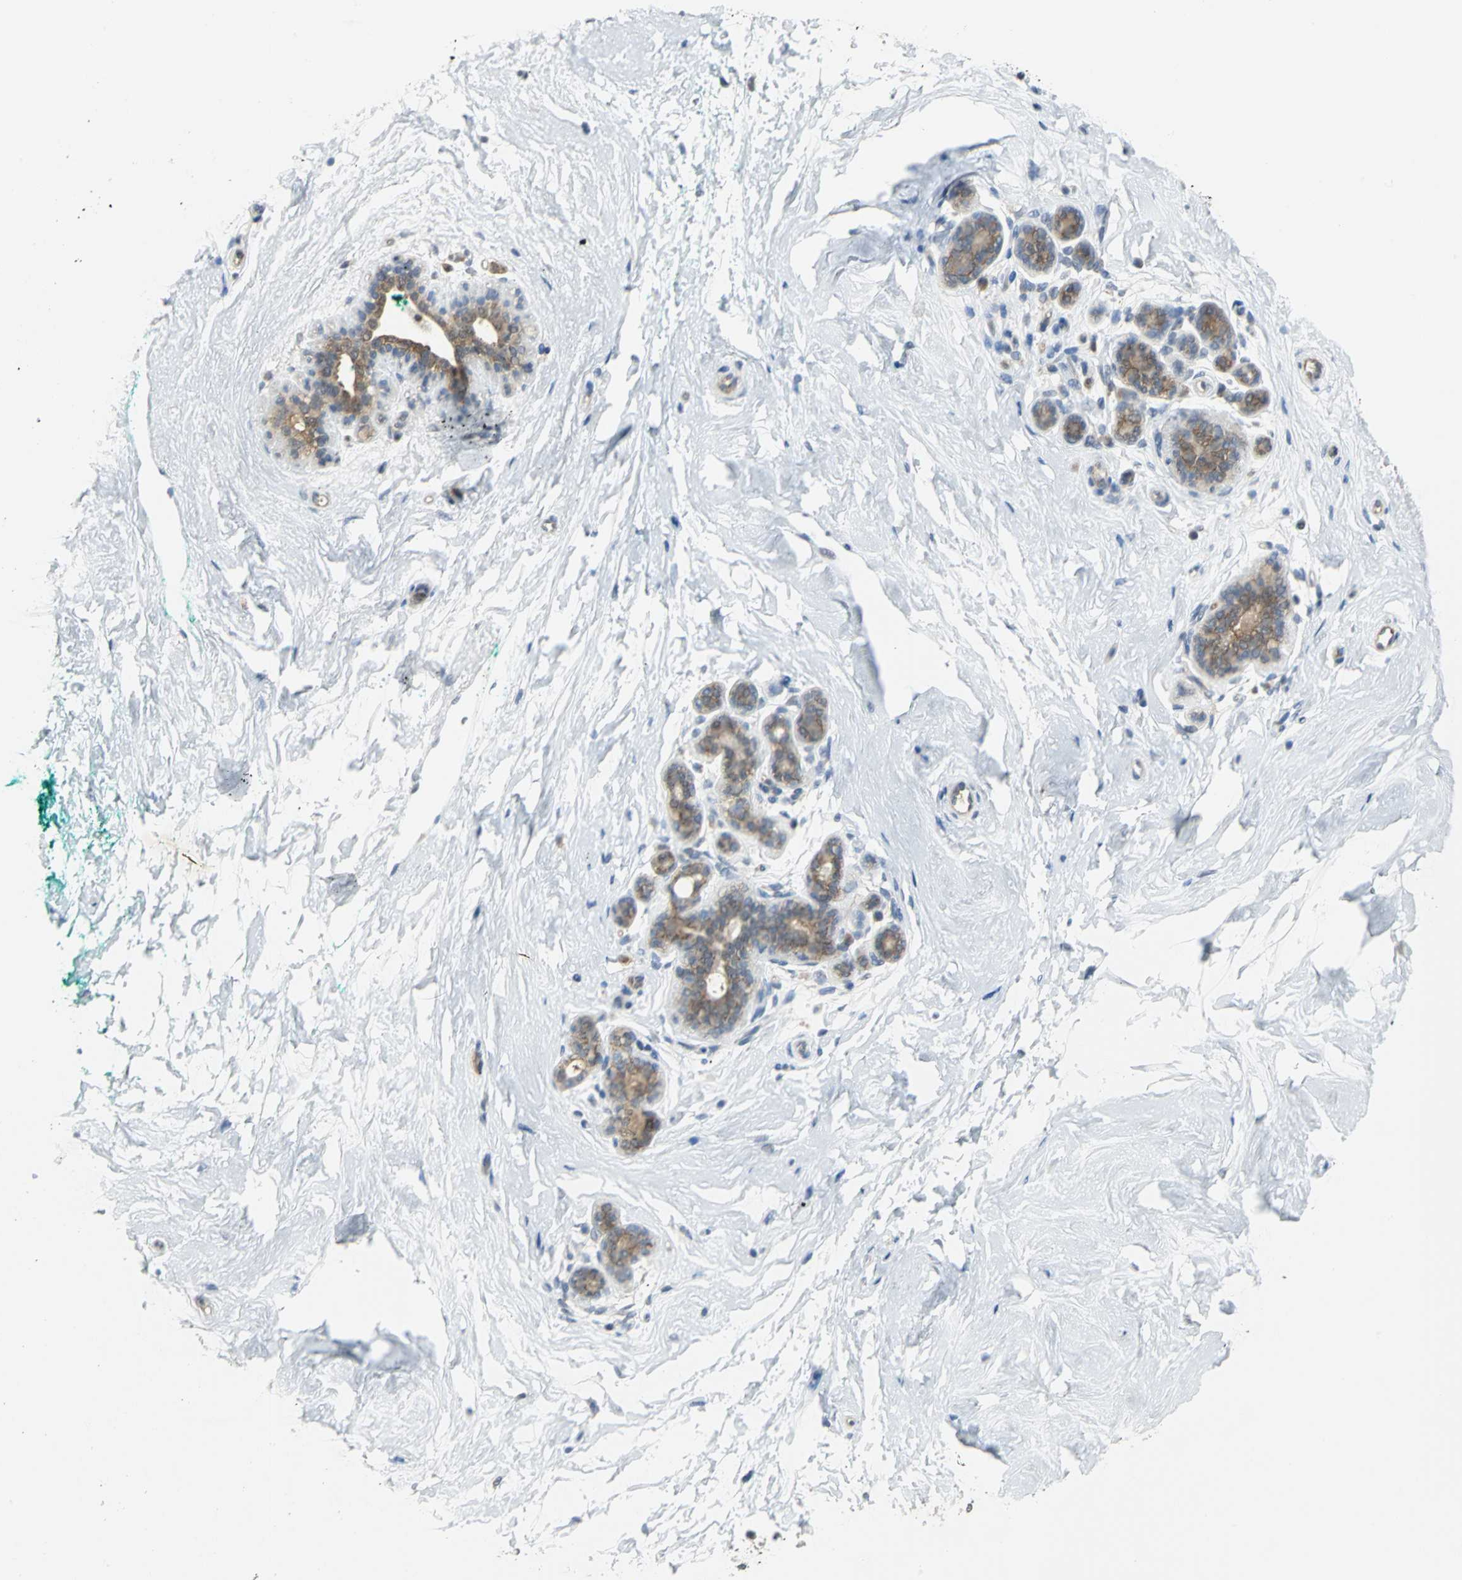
{"staining": {"intensity": "negative", "quantity": "none", "location": "none"}, "tissue": "breast", "cell_type": "Adipocytes", "image_type": "normal", "snomed": [{"axis": "morphology", "description": "Normal tissue, NOS"}, {"axis": "topography", "description": "Breast"}], "caption": "IHC micrograph of normal breast stained for a protein (brown), which exhibits no positivity in adipocytes.", "gene": "PSMA4", "patient": {"sex": "female", "age": 52}}